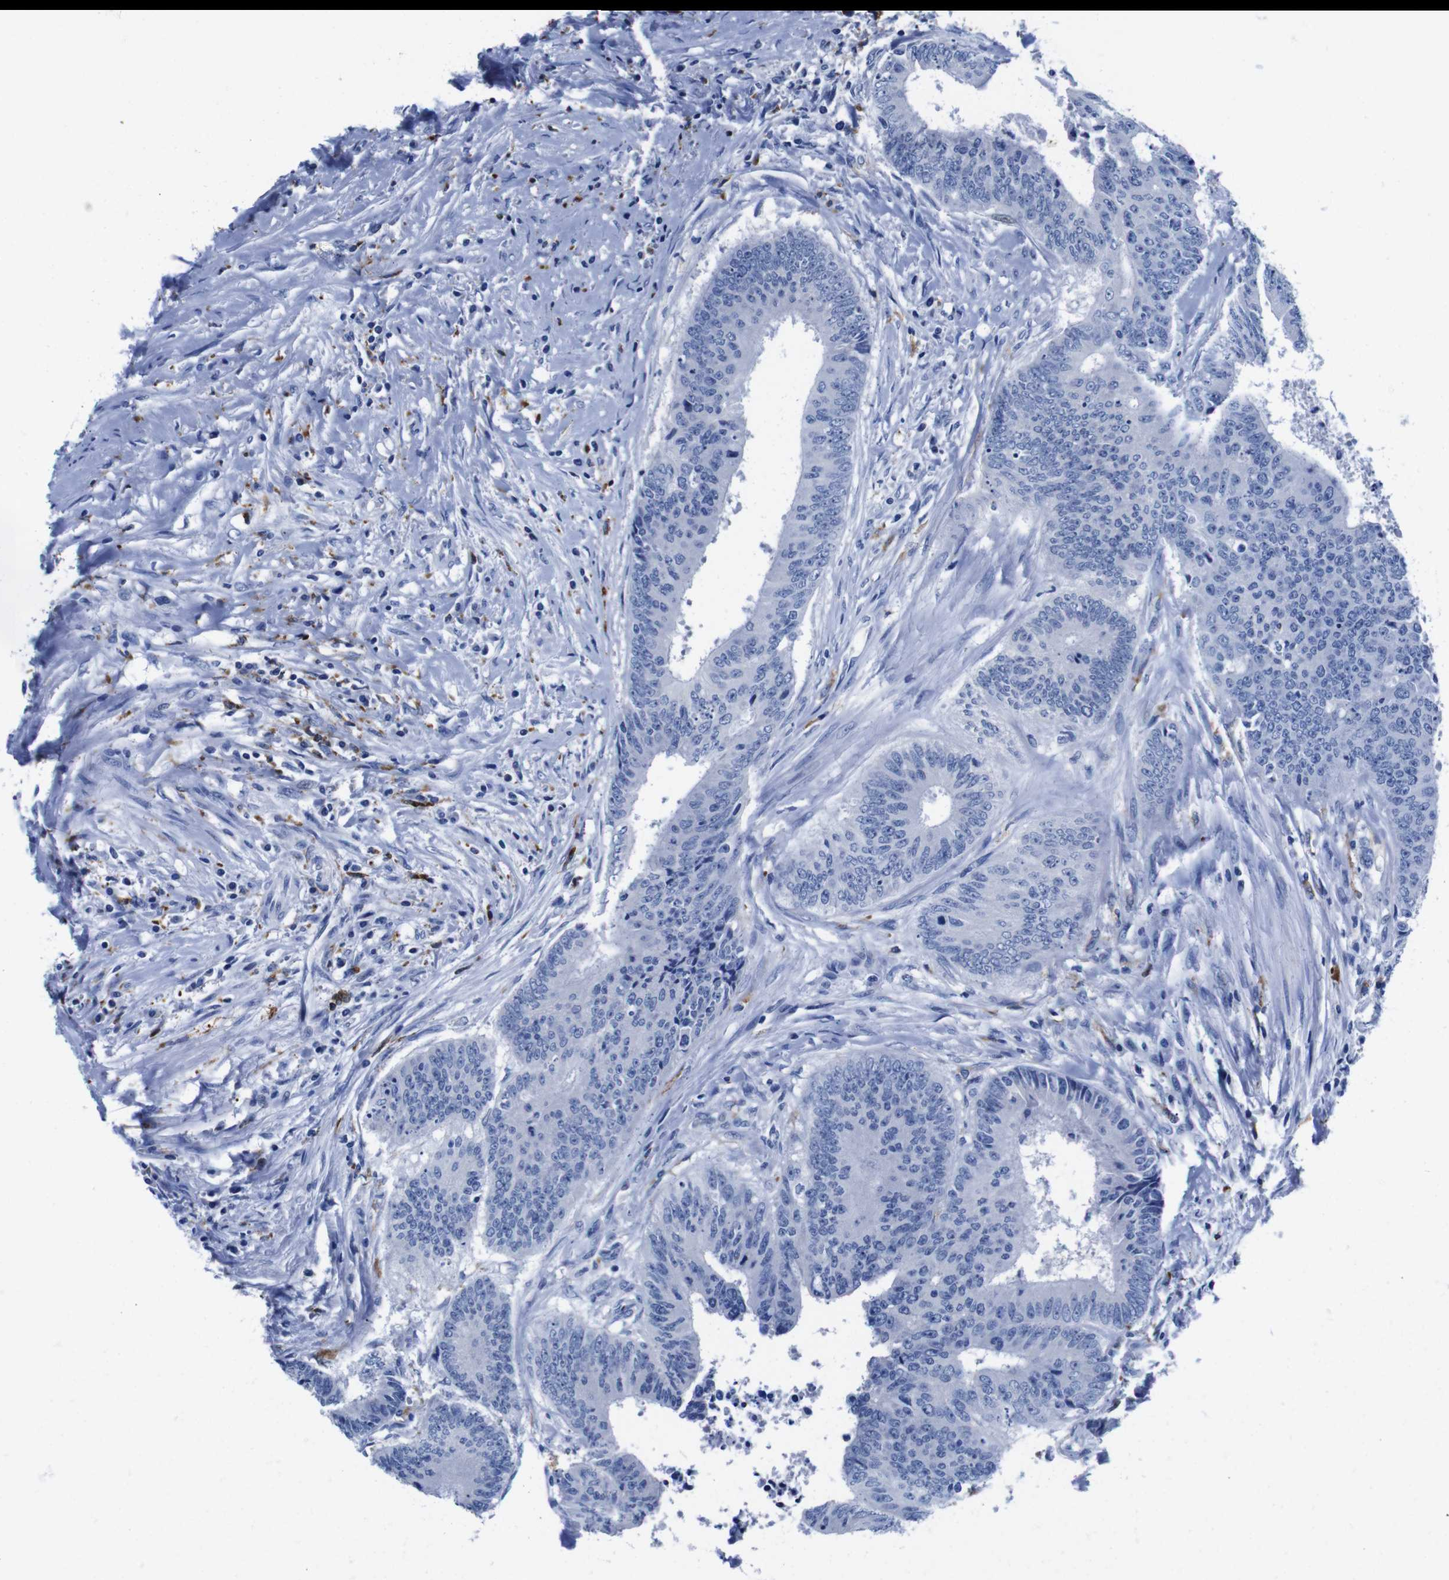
{"staining": {"intensity": "negative", "quantity": "none", "location": "none"}, "tissue": "colorectal cancer", "cell_type": "Tumor cells", "image_type": "cancer", "snomed": [{"axis": "morphology", "description": "Adenocarcinoma, NOS"}, {"axis": "topography", "description": "Rectum"}], "caption": "Tumor cells show no significant staining in colorectal cancer (adenocarcinoma). Brightfield microscopy of immunohistochemistry (IHC) stained with DAB (3,3'-diaminobenzidine) (brown) and hematoxylin (blue), captured at high magnification.", "gene": "HLA-DMB", "patient": {"sex": "male", "age": 72}}